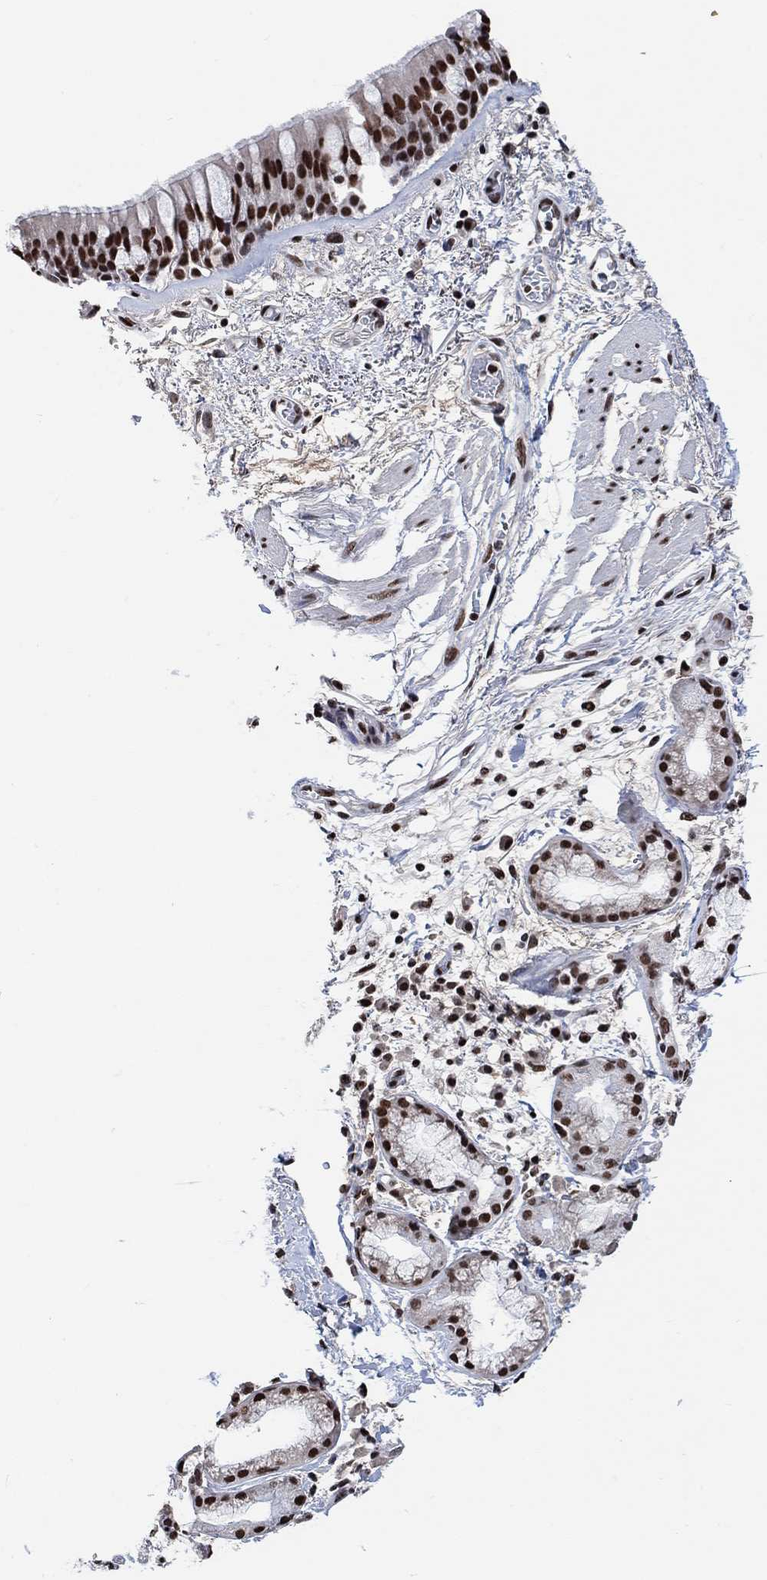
{"staining": {"intensity": "strong", "quantity": ">75%", "location": "nuclear"}, "tissue": "bronchus", "cell_type": "Respiratory epithelial cells", "image_type": "normal", "snomed": [{"axis": "morphology", "description": "Normal tissue, NOS"}, {"axis": "topography", "description": "Bronchus"}, {"axis": "topography", "description": "Lung"}], "caption": "Bronchus was stained to show a protein in brown. There is high levels of strong nuclear expression in approximately >75% of respiratory epithelial cells.", "gene": "USP39", "patient": {"sex": "female", "age": 57}}